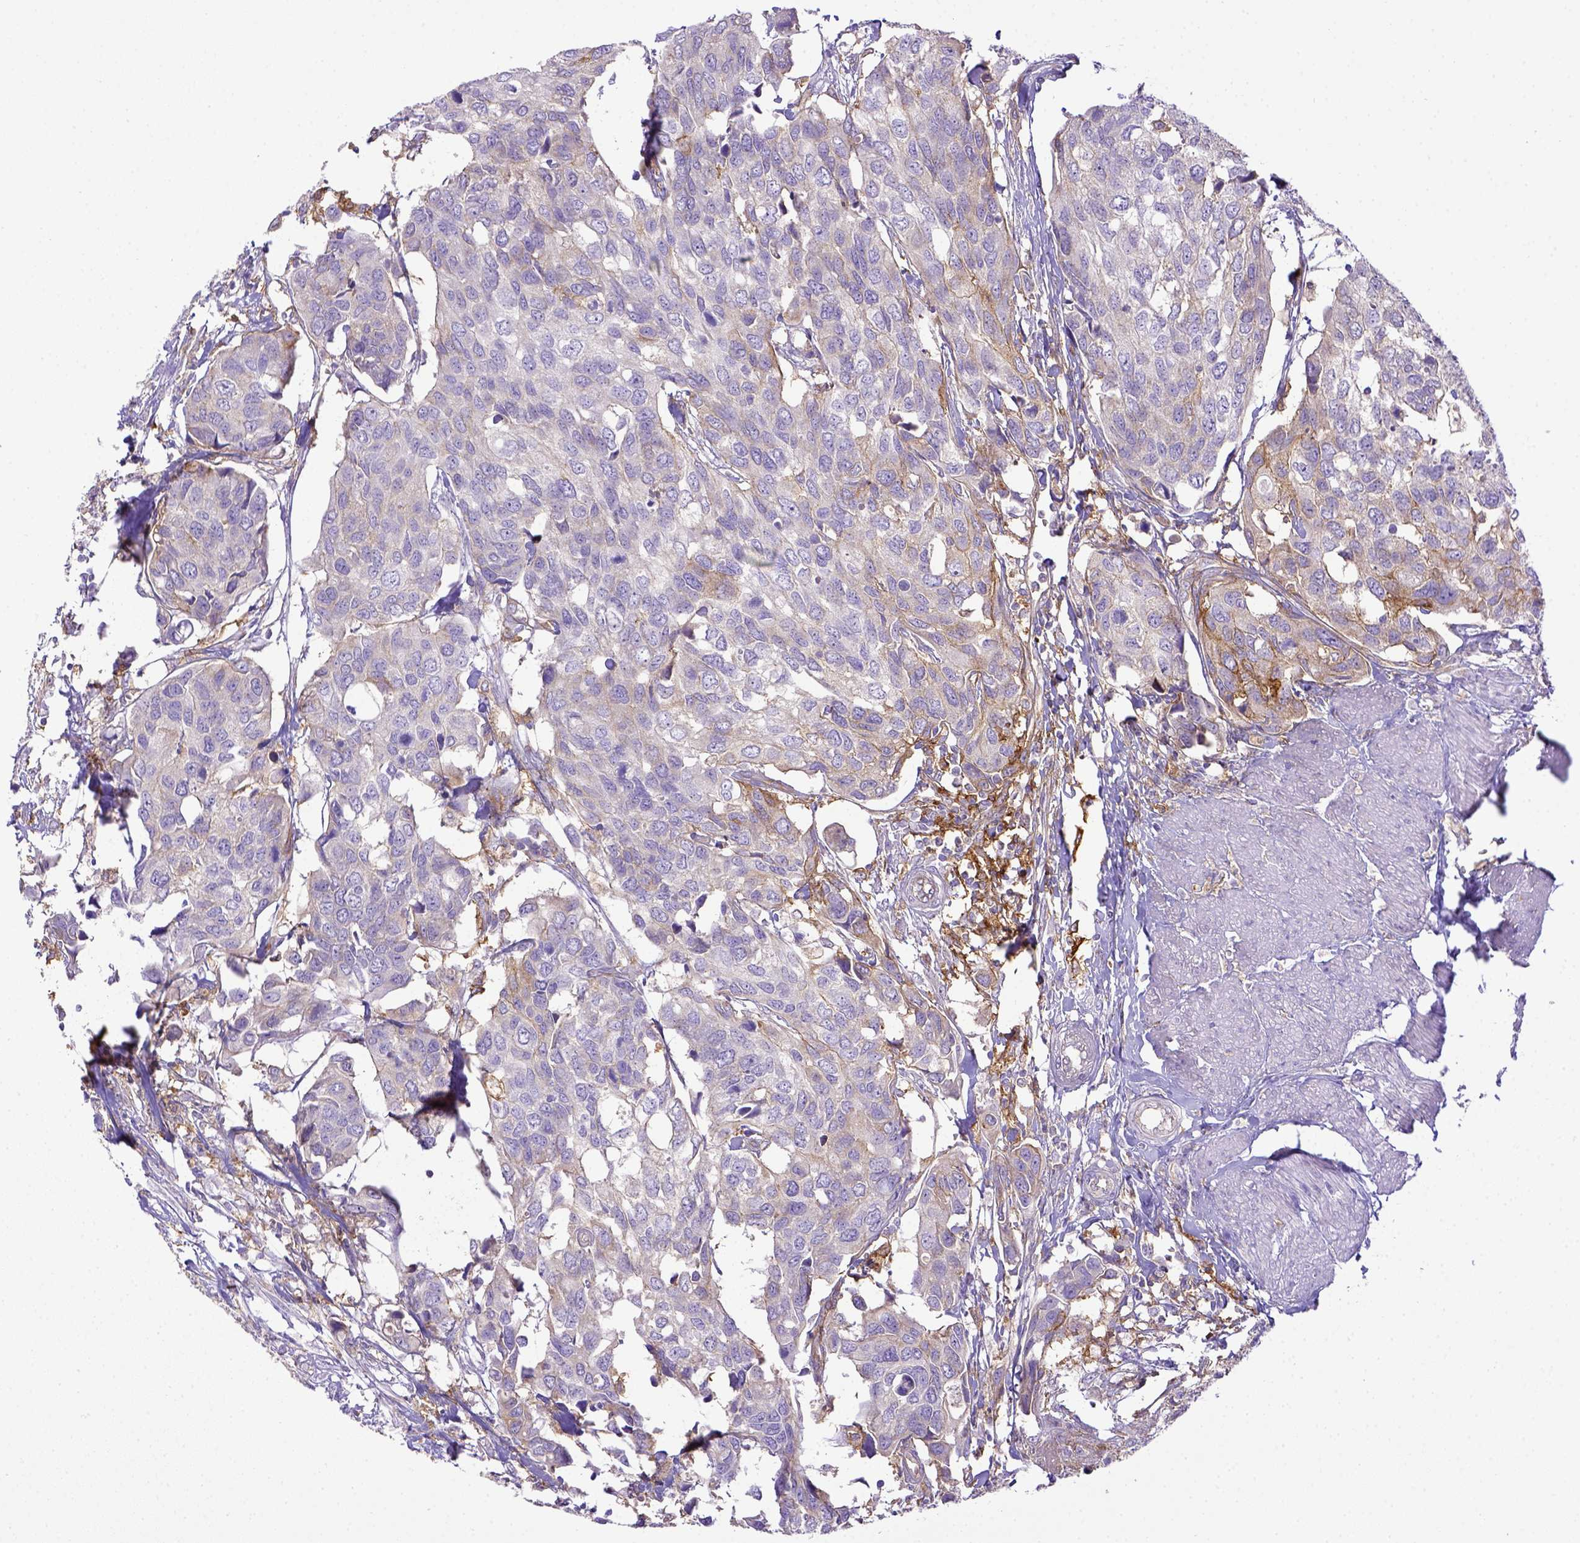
{"staining": {"intensity": "weak", "quantity": "<25%", "location": "cytoplasmic/membranous"}, "tissue": "urothelial cancer", "cell_type": "Tumor cells", "image_type": "cancer", "snomed": [{"axis": "morphology", "description": "Urothelial carcinoma, High grade"}, {"axis": "topography", "description": "Urinary bladder"}], "caption": "This is an IHC micrograph of human urothelial carcinoma (high-grade). There is no expression in tumor cells.", "gene": "CD40", "patient": {"sex": "male", "age": 60}}